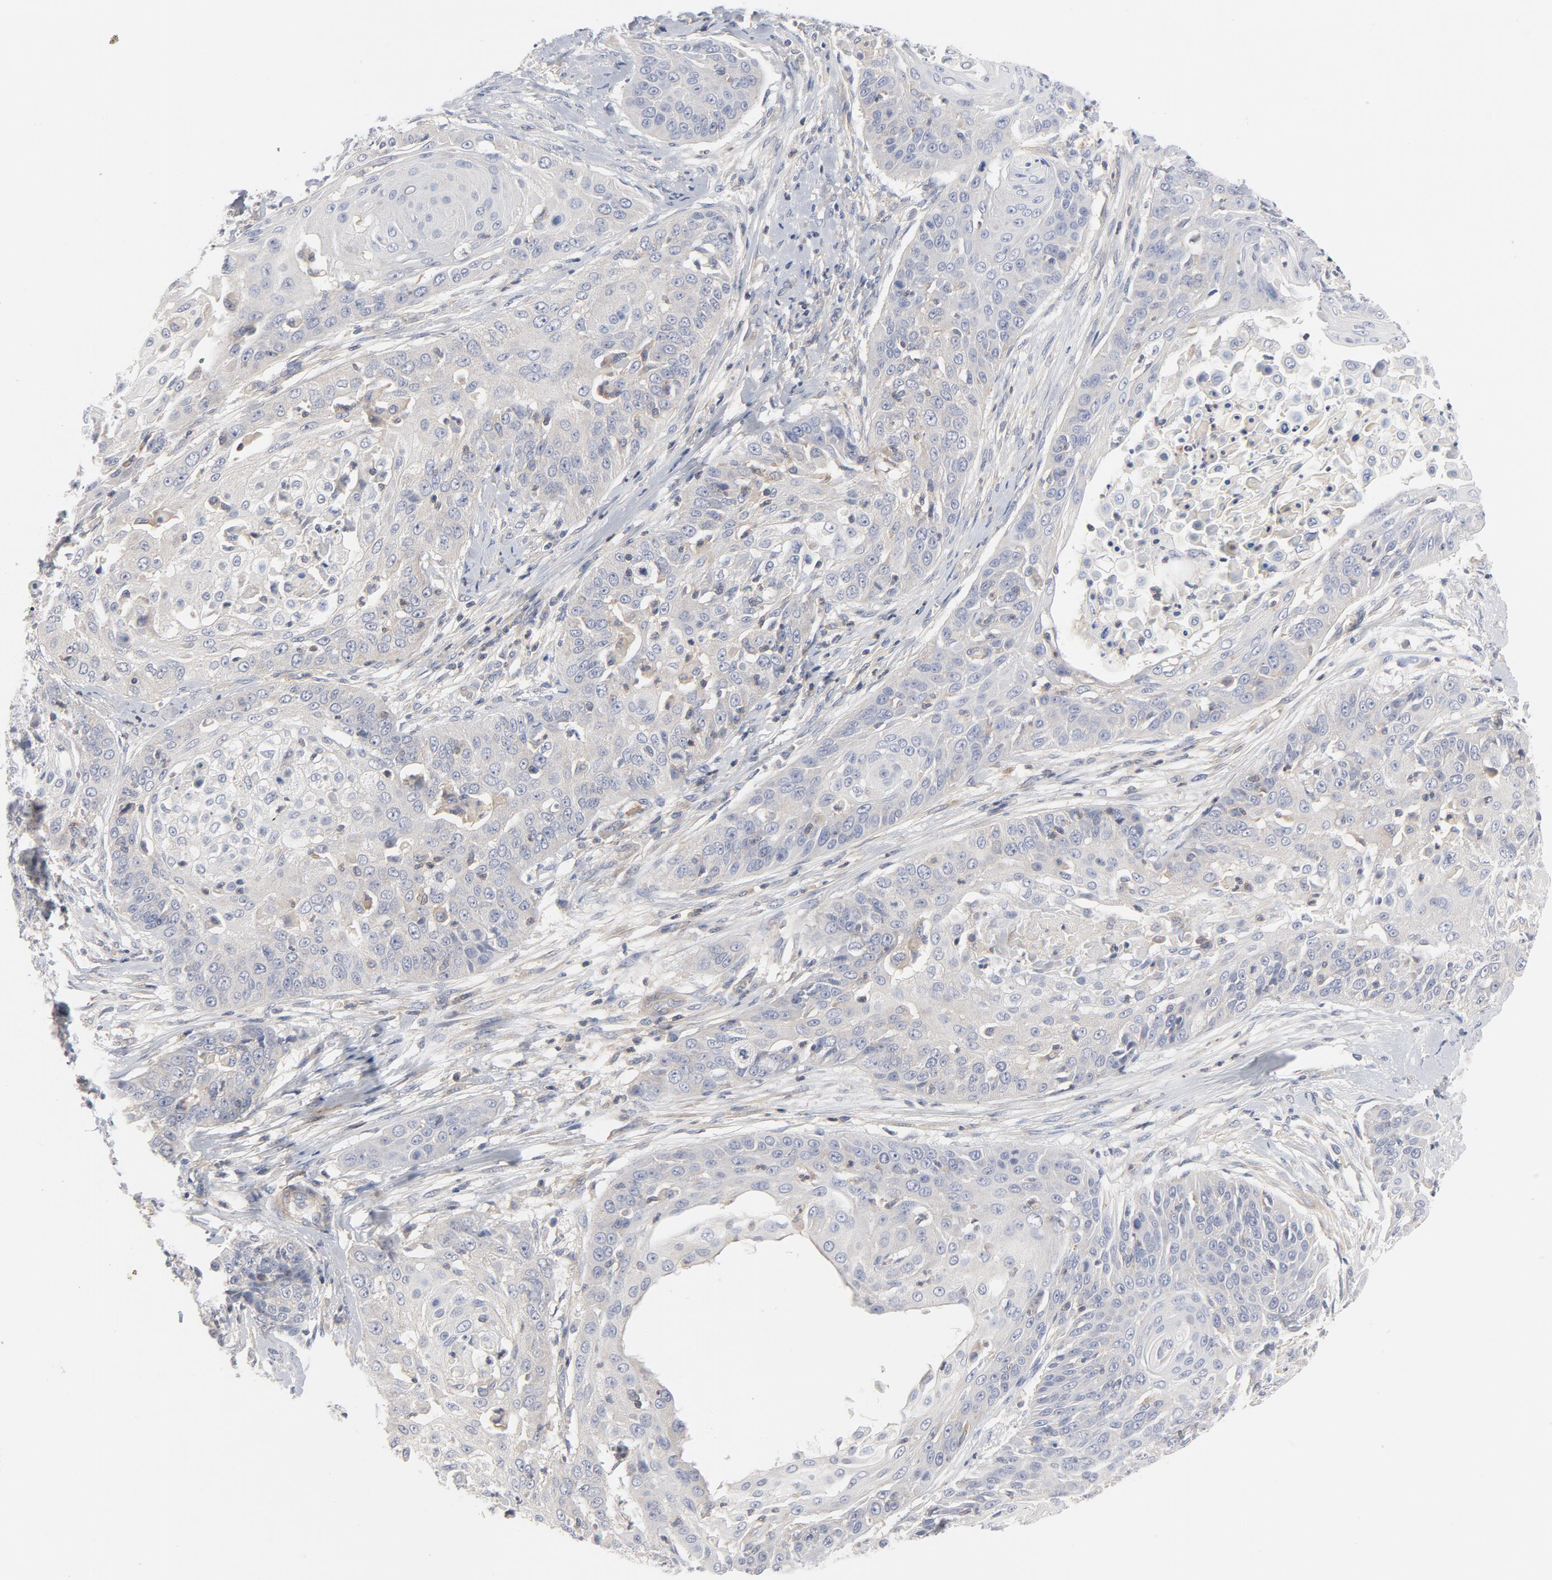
{"staining": {"intensity": "negative", "quantity": "none", "location": "none"}, "tissue": "cervical cancer", "cell_type": "Tumor cells", "image_type": "cancer", "snomed": [{"axis": "morphology", "description": "Squamous cell carcinoma, NOS"}, {"axis": "topography", "description": "Cervix"}], "caption": "DAB immunohistochemical staining of squamous cell carcinoma (cervical) reveals no significant expression in tumor cells. (DAB IHC with hematoxylin counter stain).", "gene": "ROCK1", "patient": {"sex": "female", "age": 64}}